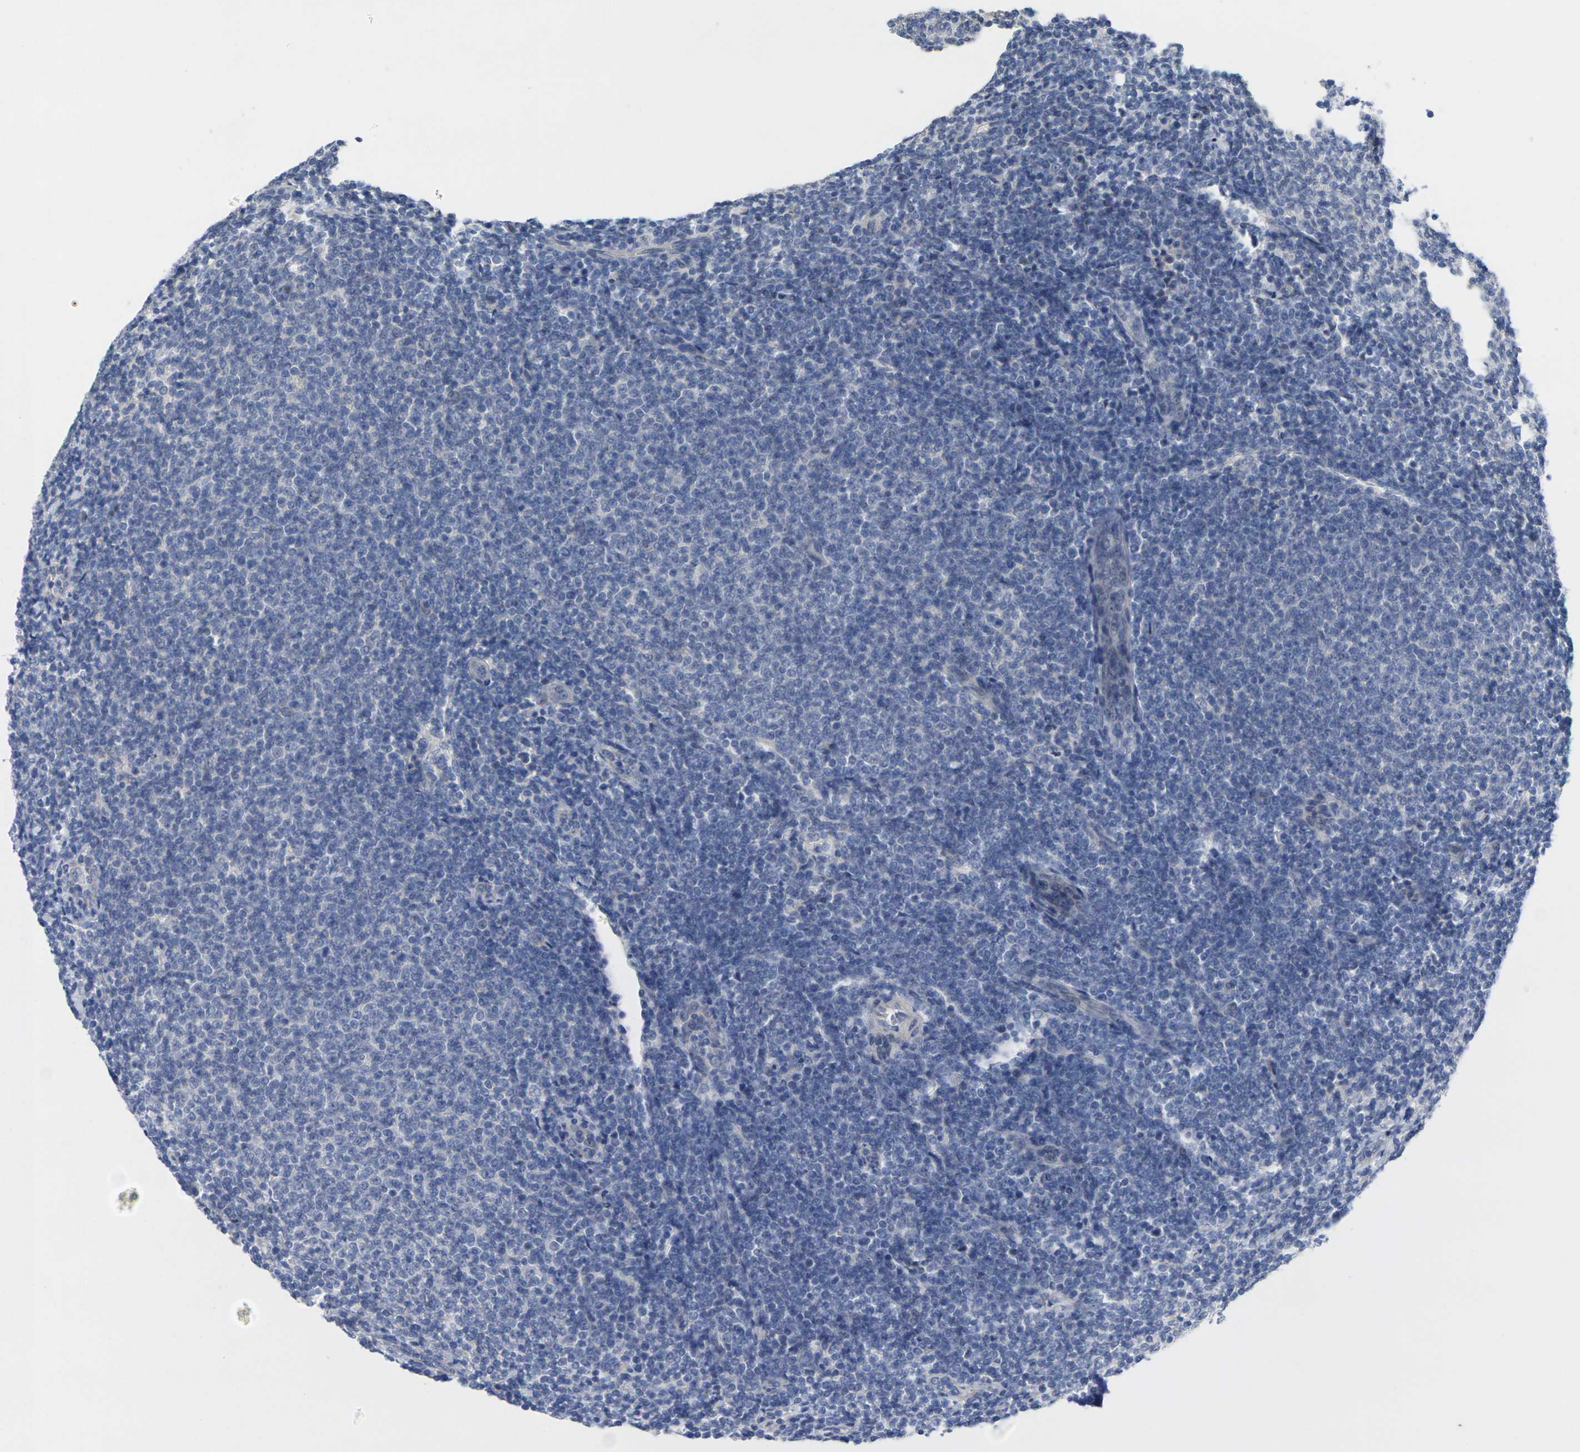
{"staining": {"intensity": "negative", "quantity": "none", "location": "none"}, "tissue": "lymphoma", "cell_type": "Tumor cells", "image_type": "cancer", "snomed": [{"axis": "morphology", "description": "Malignant lymphoma, non-Hodgkin's type, Low grade"}, {"axis": "topography", "description": "Lymph node"}], "caption": "A photomicrograph of human malignant lymphoma, non-Hodgkin's type (low-grade) is negative for staining in tumor cells.", "gene": "TNNI3", "patient": {"sex": "male", "age": 66}}